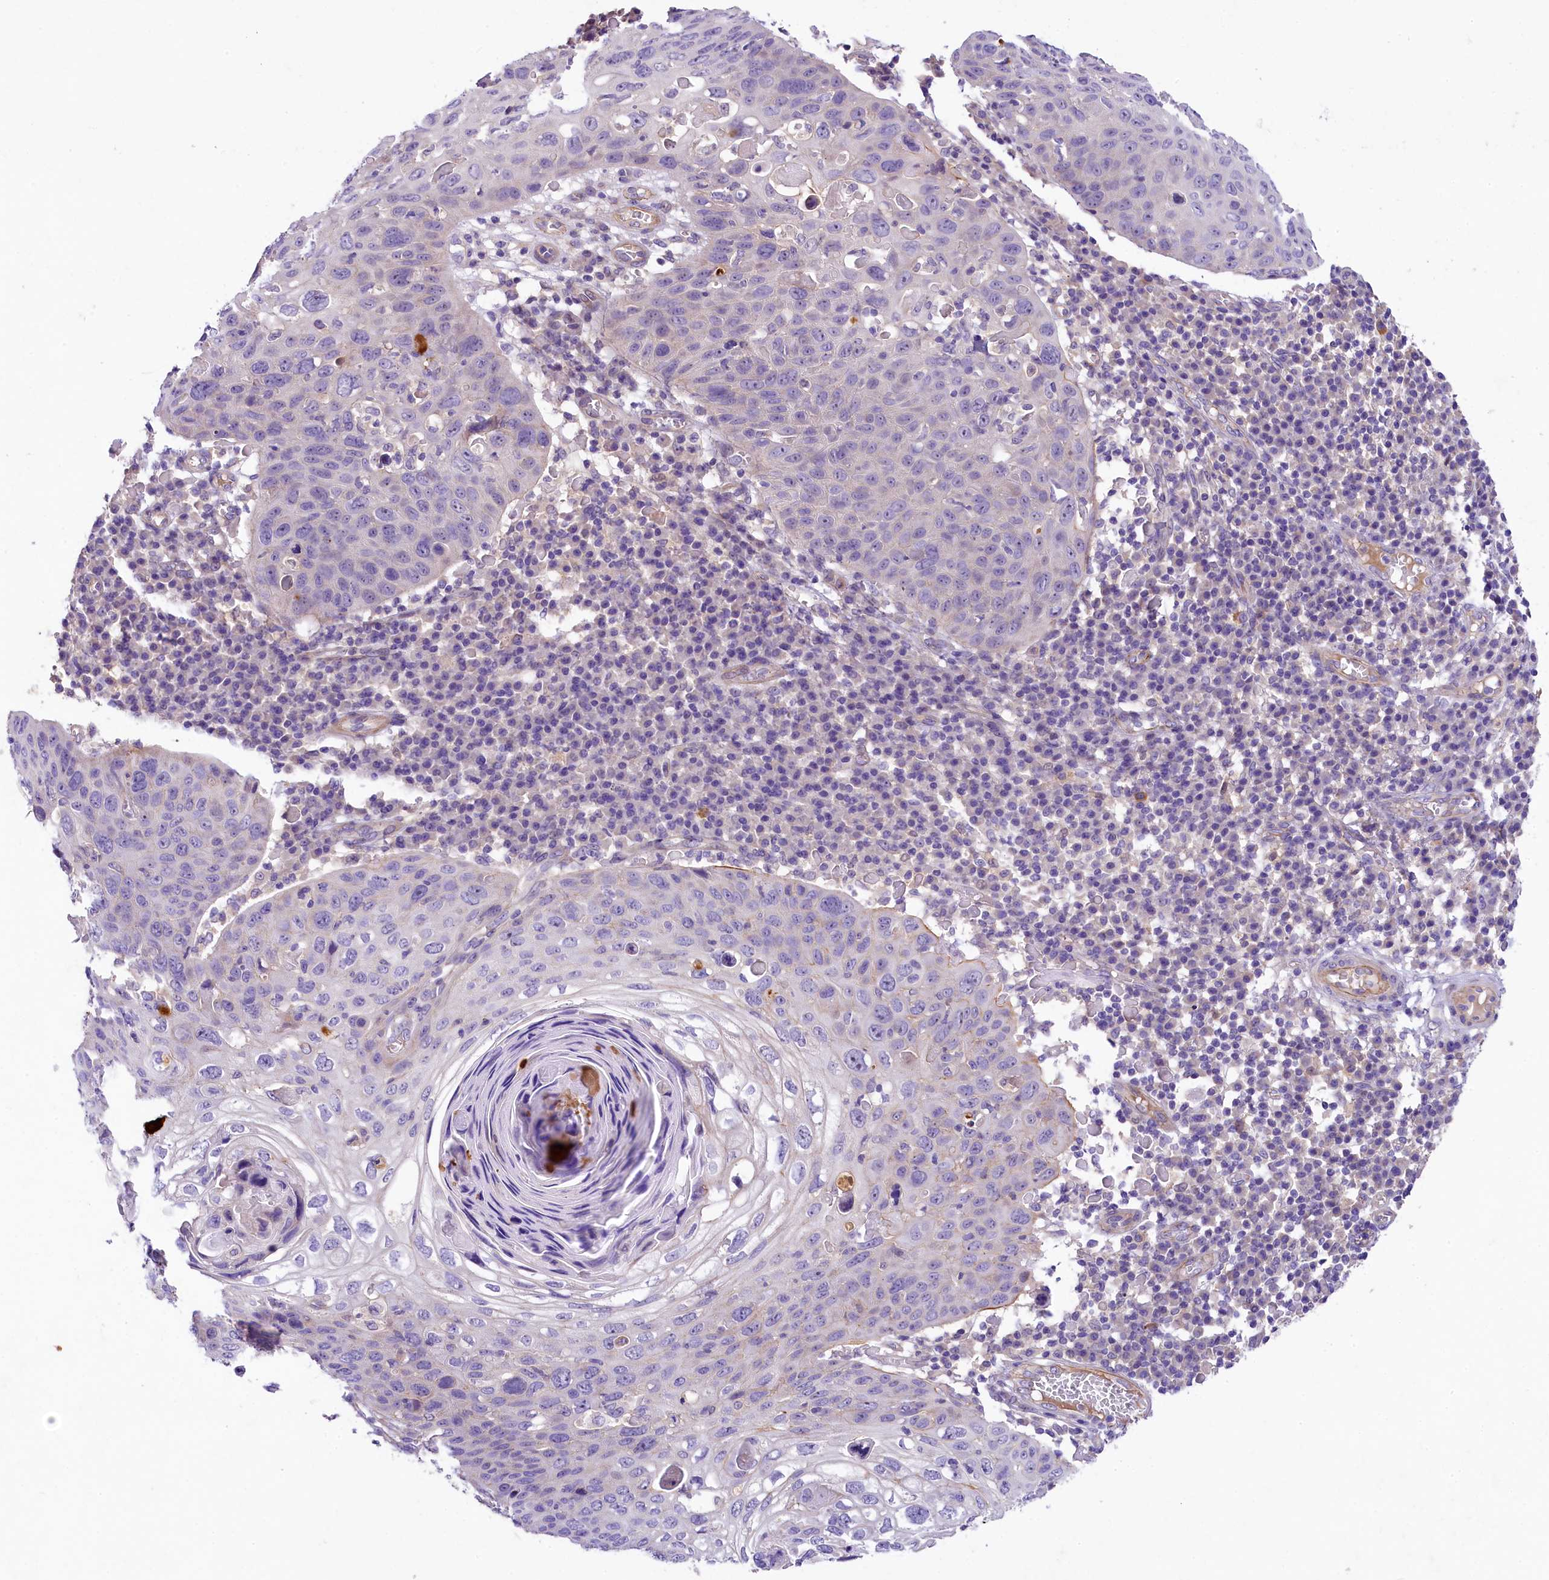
{"staining": {"intensity": "negative", "quantity": "none", "location": "none"}, "tissue": "skin cancer", "cell_type": "Tumor cells", "image_type": "cancer", "snomed": [{"axis": "morphology", "description": "Squamous cell carcinoma, NOS"}, {"axis": "topography", "description": "Skin"}], "caption": "This photomicrograph is of skin cancer (squamous cell carcinoma) stained with immunohistochemistry to label a protein in brown with the nuclei are counter-stained blue. There is no expression in tumor cells.", "gene": "UBXN6", "patient": {"sex": "female", "age": 90}}